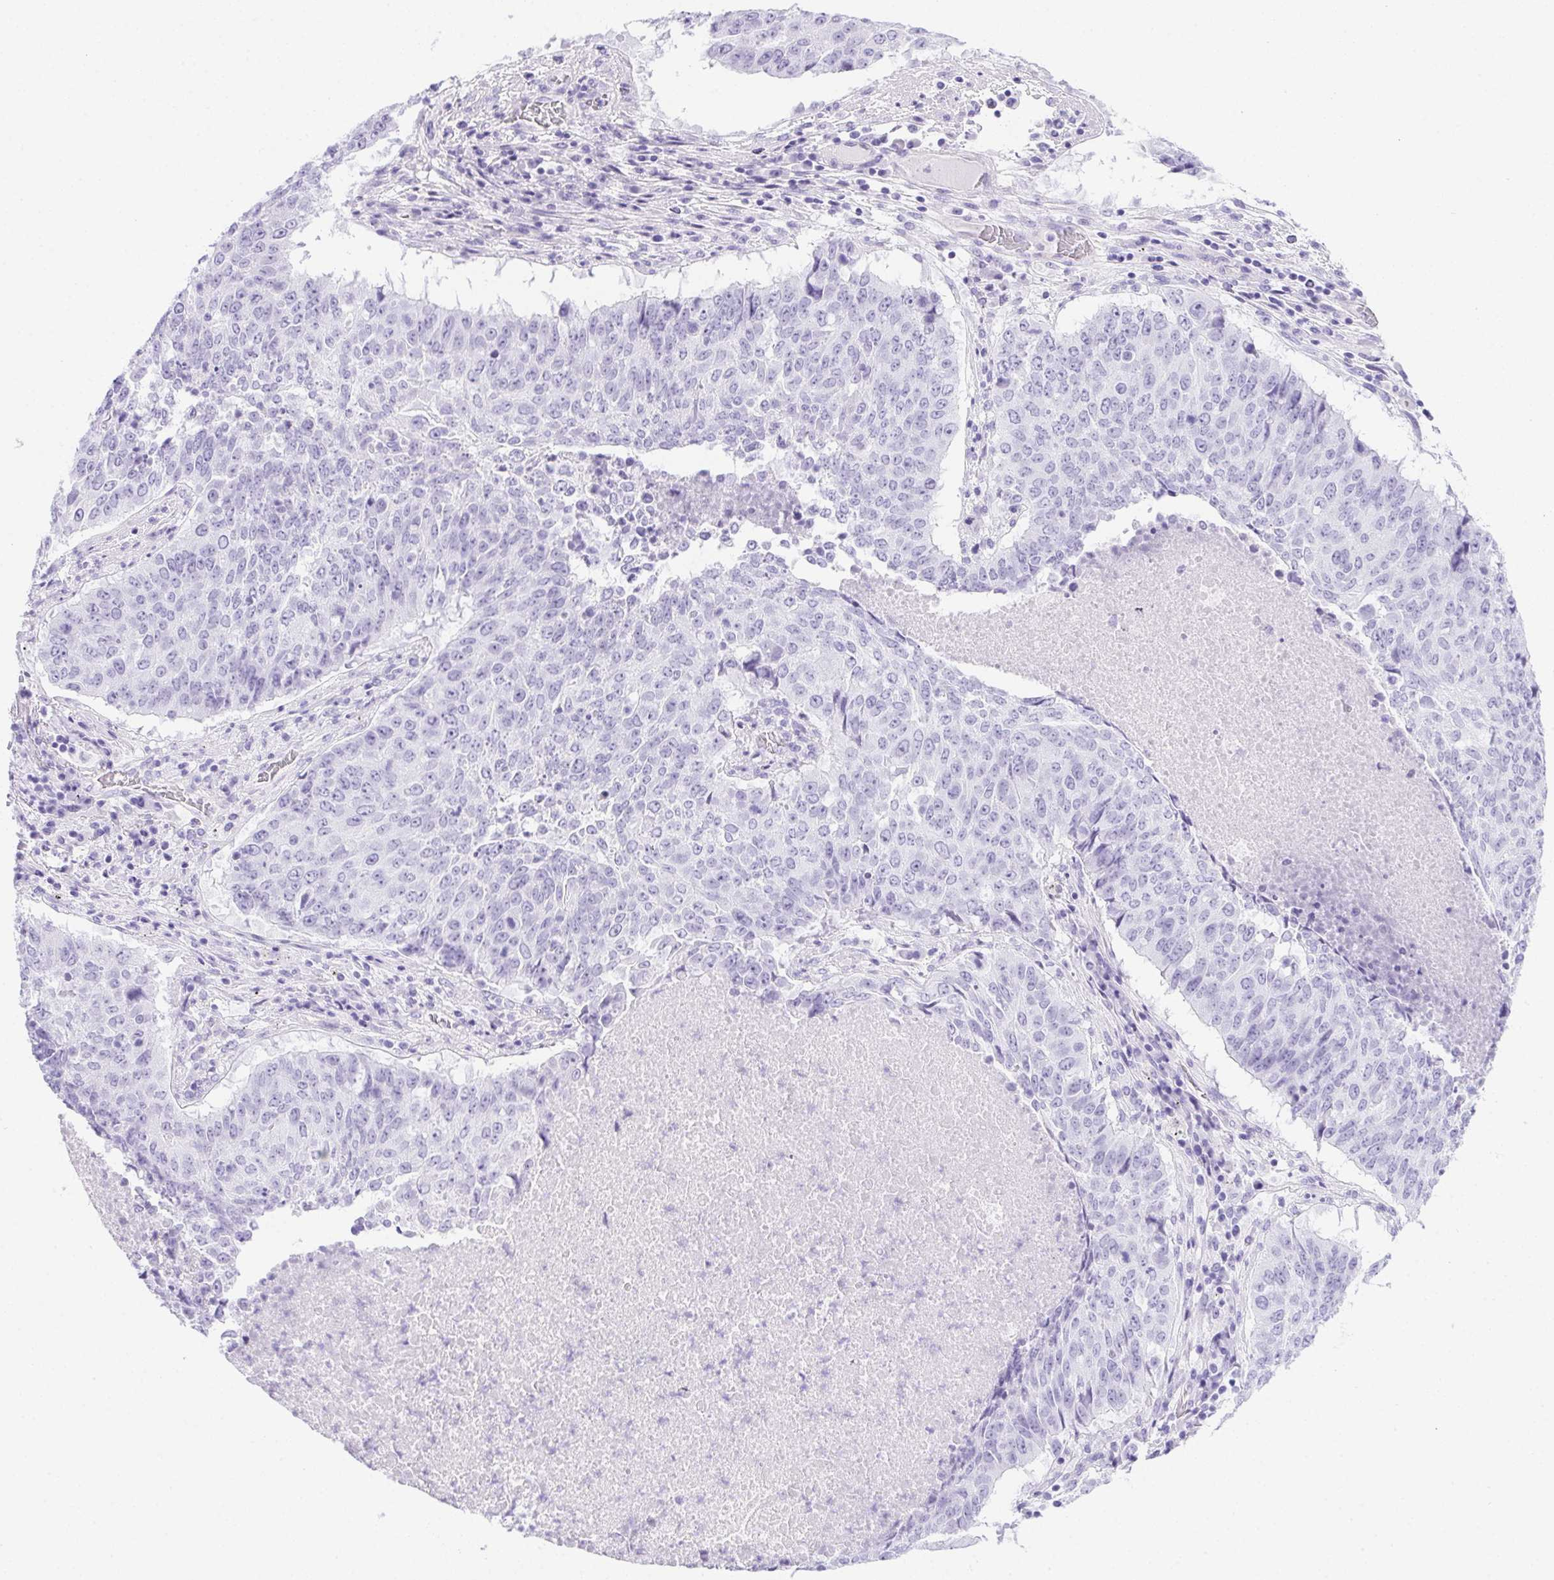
{"staining": {"intensity": "negative", "quantity": "none", "location": "none"}, "tissue": "lung cancer", "cell_type": "Tumor cells", "image_type": "cancer", "snomed": [{"axis": "morphology", "description": "Normal tissue, NOS"}, {"axis": "morphology", "description": "Squamous cell carcinoma, NOS"}, {"axis": "topography", "description": "Bronchus"}, {"axis": "topography", "description": "Lung"}], "caption": "IHC photomicrograph of neoplastic tissue: lung cancer (squamous cell carcinoma) stained with DAB reveals no significant protein positivity in tumor cells.", "gene": "SPACA5B", "patient": {"sex": "male", "age": 64}}